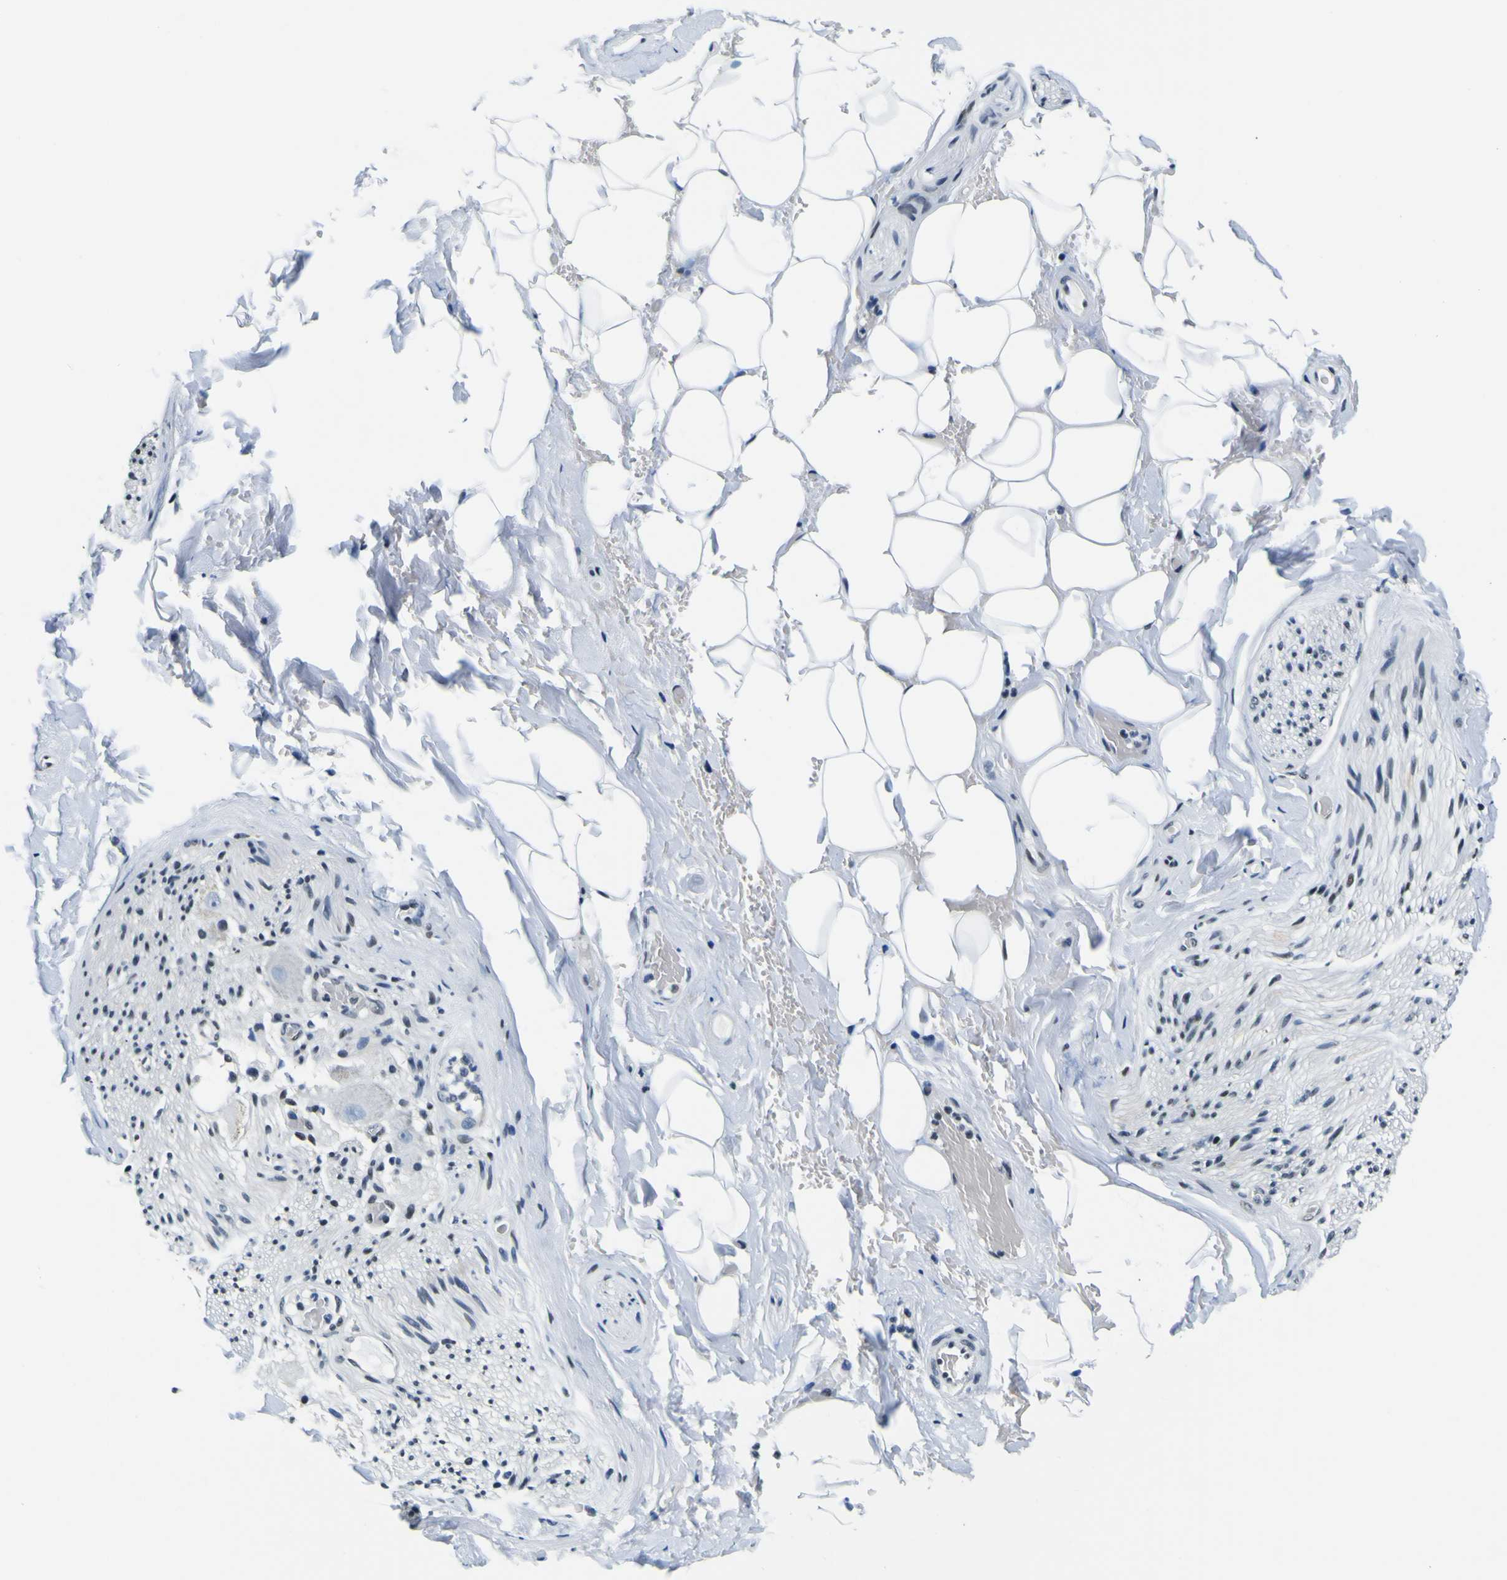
{"staining": {"intensity": "weak", "quantity": ">75%", "location": "nuclear"}, "tissue": "adipose tissue", "cell_type": "Adipocytes", "image_type": "normal", "snomed": [{"axis": "morphology", "description": "Normal tissue, NOS"}, {"axis": "topography", "description": "Peripheral nerve tissue"}], "caption": "A low amount of weak nuclear positivity is present in approximately >75% of adipocytes in unremarkable adipose tissue.", "gene": "SP1", "patient": {"sex": "male", "age": 70}}